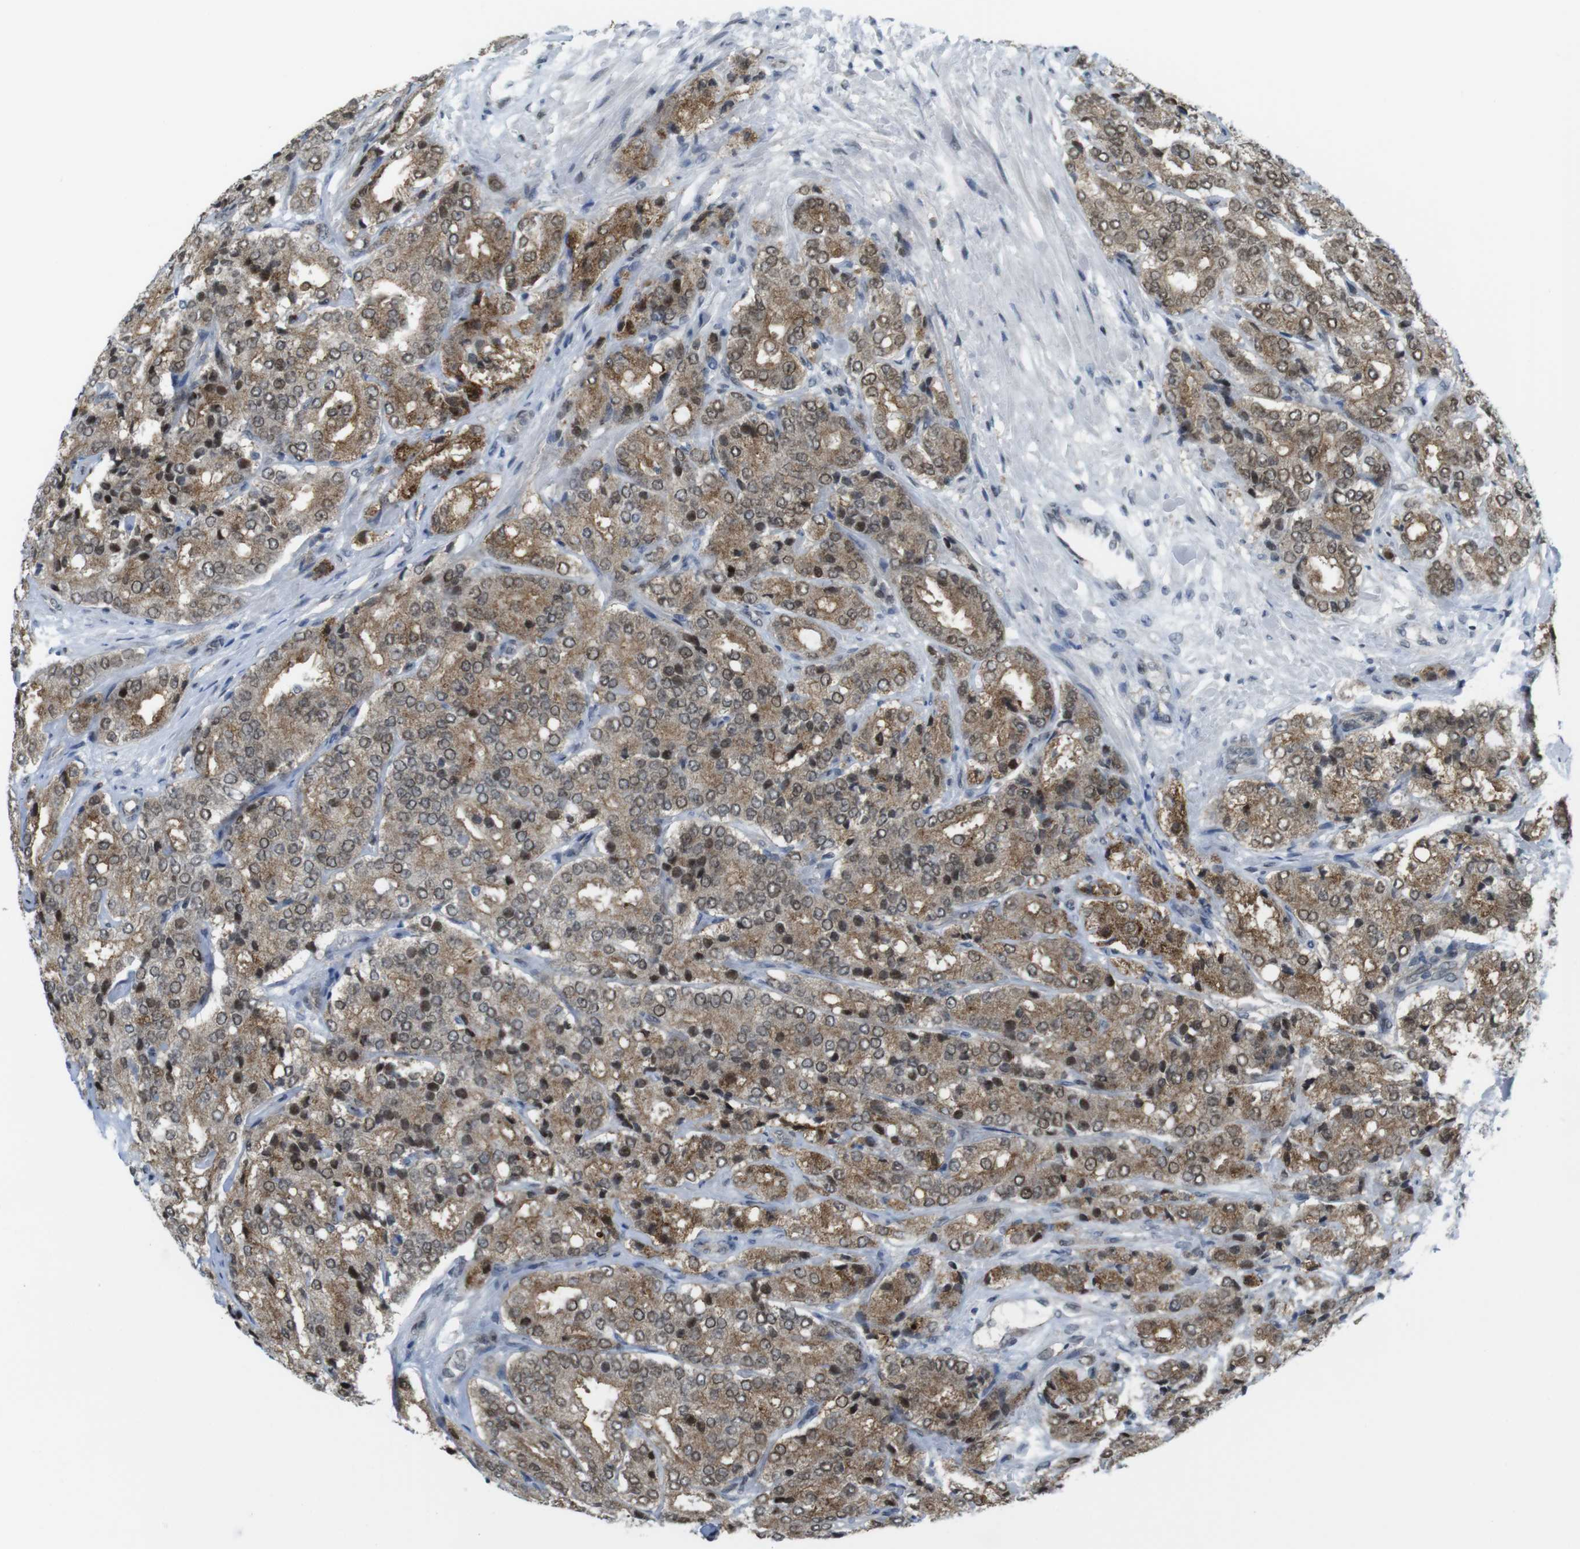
{"staining": {"intensity": "moderate", "quantity": ">75%", "location": "cytoplasmic/membranous,nuclear"}, "tissue": "prostate cancer", "cell_type": "Tumor cells", "image_type": "cancer", "snomed": [{"axis": "morphology", "description": "Adenocarcinoma, High grade"}, {"axis": "topography", "description": "Prostate"}], "caption": "Moderate cytoplasmic/membranous and nuclear staining is identified in approximately >75% of tumor cells in prostate adenocarcinoma (high-grade).", "gene": "UBB", "patient": {"sex": "male", "age": 65}}